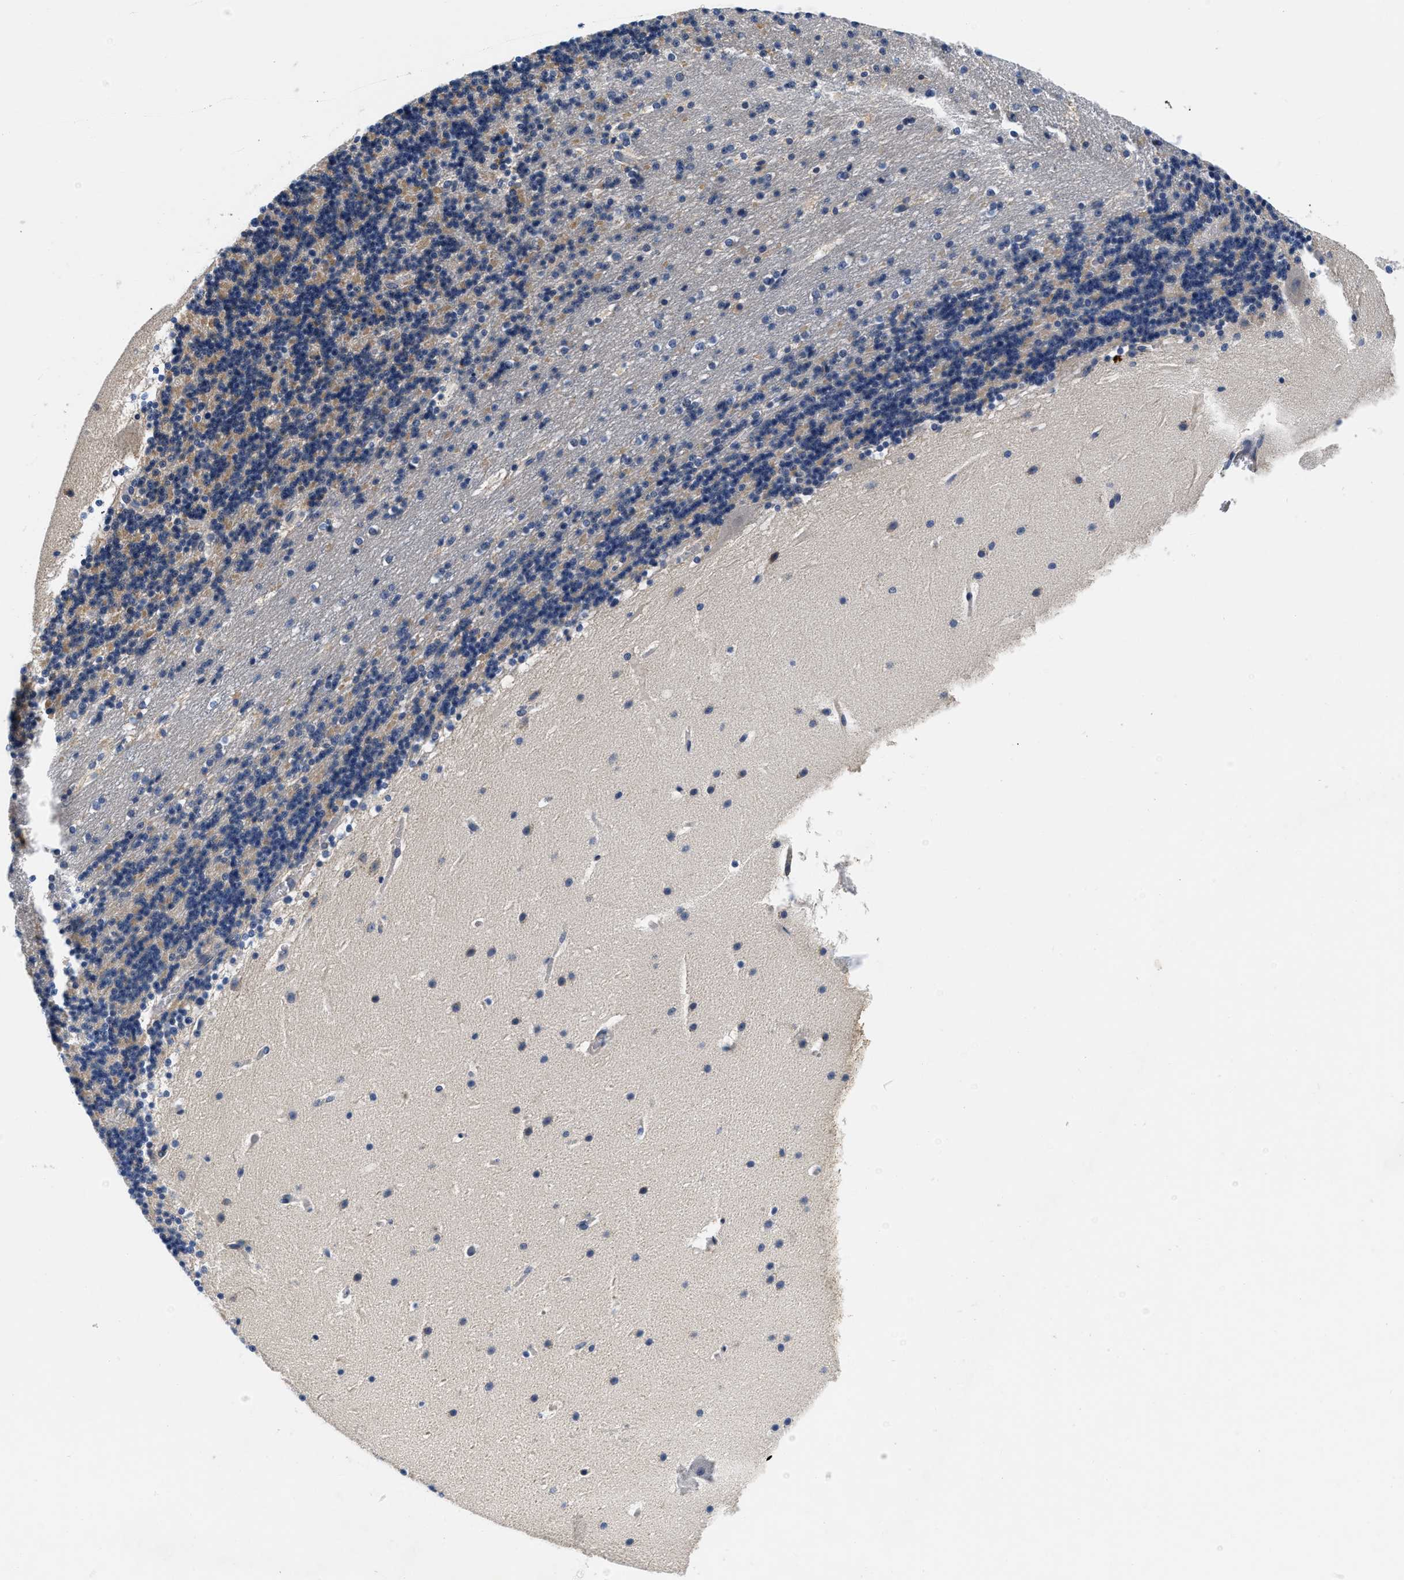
{"staining": {"intensity": "weak", "quantity": "<25%", "location": "cytoplasmic/membranous"}, "tissue": "cerebellum", "cell_type": "Cells in granular layer", "image_type": "normal", "snomed": [{"axis": "morphology", "description": "Normal tissue, NOS"}, {"axis": "topography", "description": "Cerebellum"}], "caption": "Immunohistochemical staining of normal cerebellum exhibits no significant staining in cells in granular layer.", "gene": "PDP1", "patient": {"sex": "male", "age": 45}}